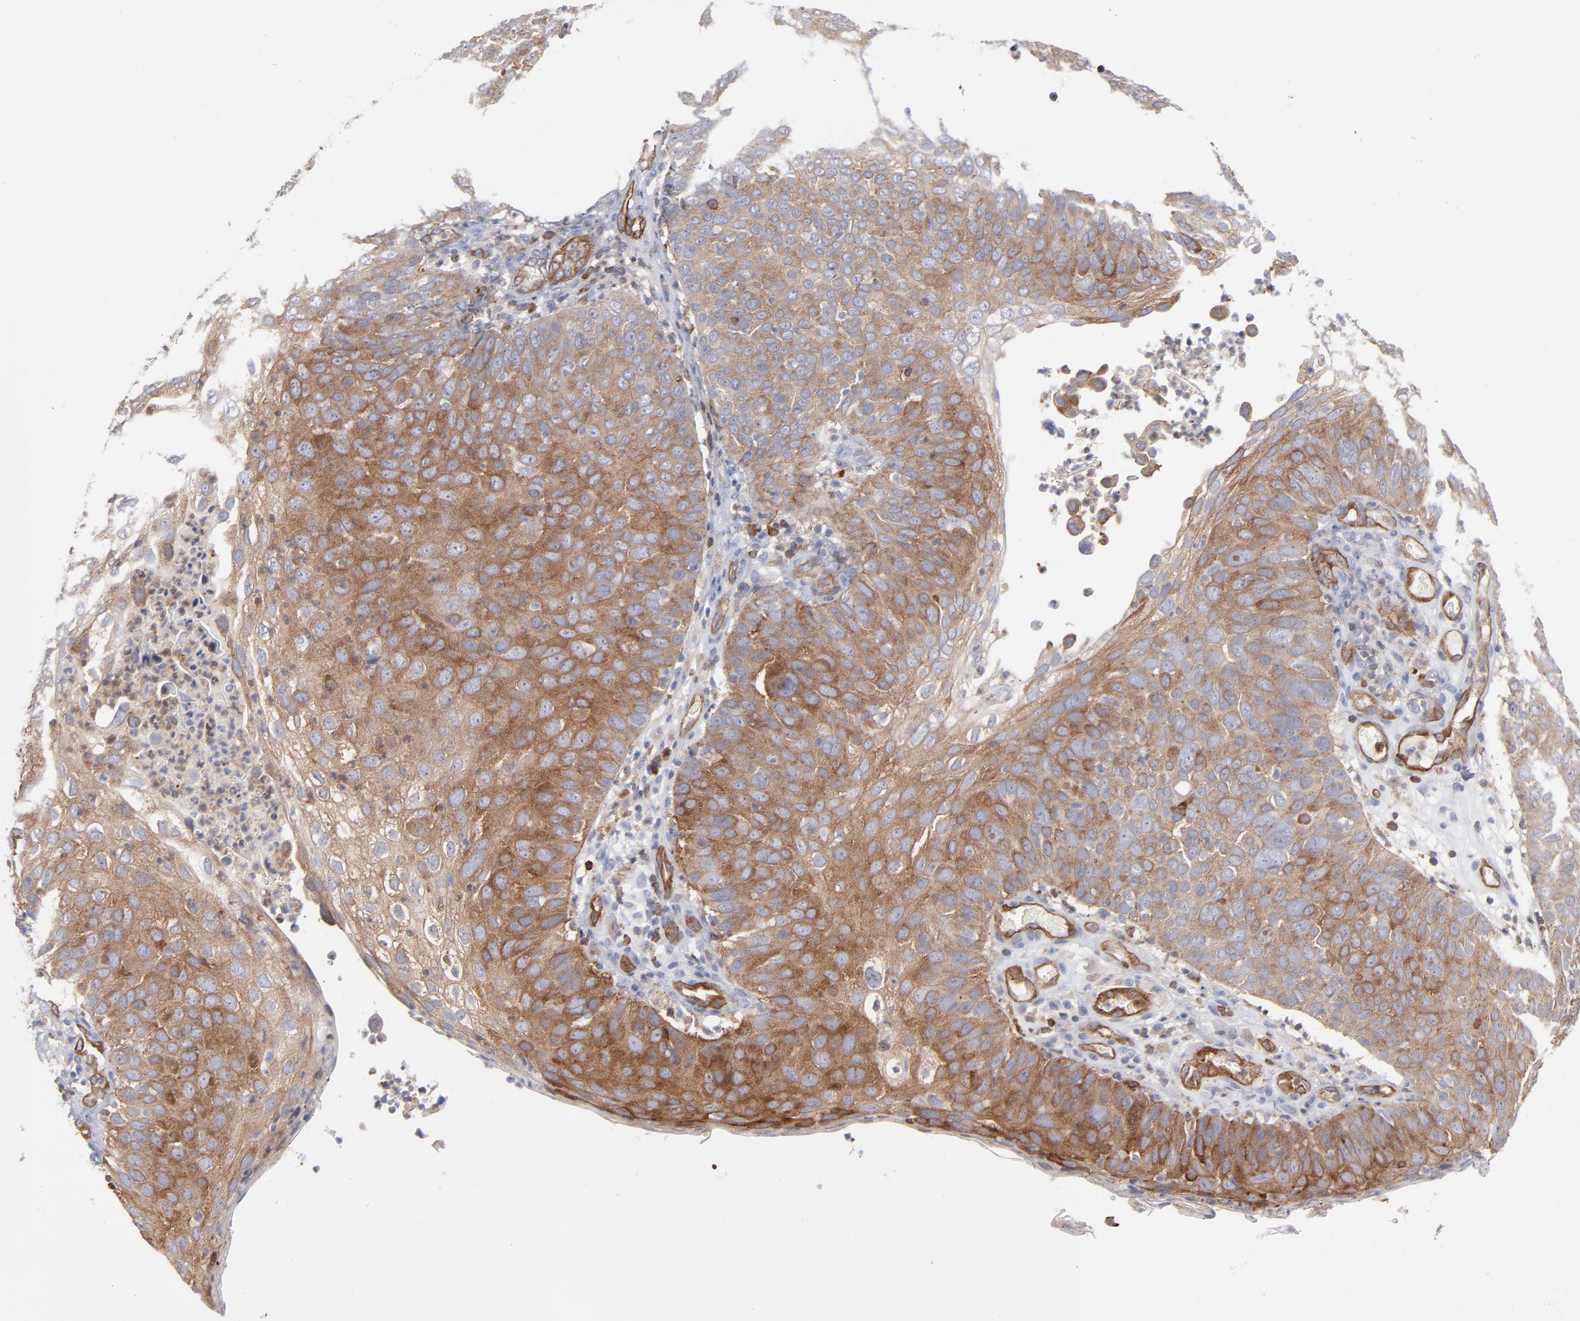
{"staining": {"intensity": "moderate", "quantity": ">75%", "location": "cytoplasmic/membranous"}, "tissue": "skin cancer", "cell_type": "Tumor cells", "image_type": "cancer", "snomed": [{"axis": "morphology", "description": "Squamous cell carcinoma, NOS"}, {"axis": "topography", "description": "Skin"}], "caption": "An IHC histopathology image of neoplastic tissue is shown. Protein staining in brown labels moderate cytoplasmic/membranous positivity in skin squamous cell carcinoma within tumor cells. (Brightfield microscopy of DAB IHC at high magnification).", "gene": "PXN", "patient": {"sex": "male", "age": 87}}